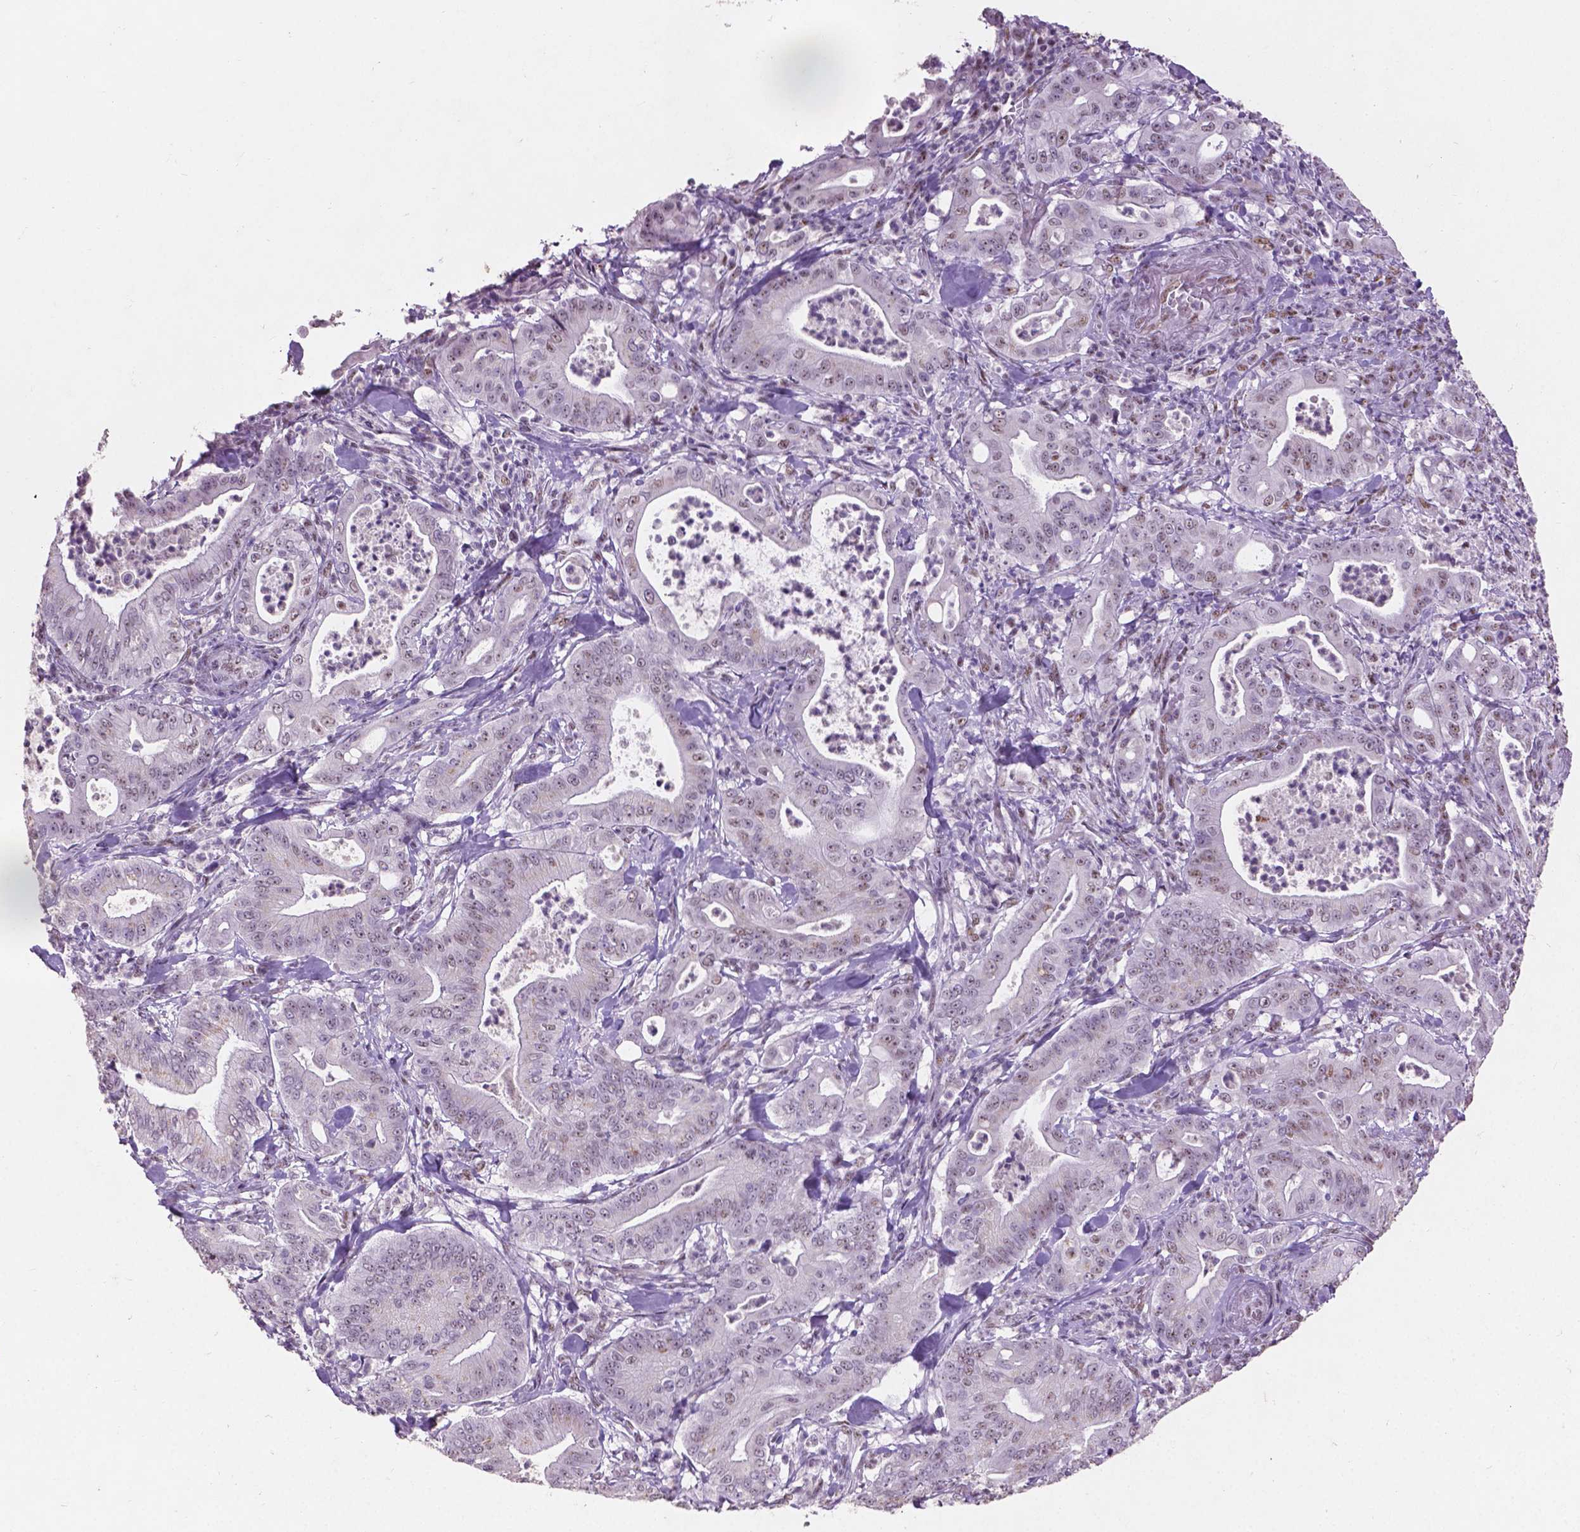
{"staining": {"intensity": "negative", "quantity": "none", "location": "none"}, "tissue": "pancreatic cancer", "cell_type": "Tumor cells", "image_type": "cancer", "snomed": [{"axis": "morphology", "description": "Adenocarcinoma, NOS"}, {"axis": "topography", "description": "Pancreas"}], "caption": "High magnification brightfield microscopy of pancreatic cancer stained with DAB (3,3'-diaminobenzidine) (brown) and counterstained with hematoxylin (blue): tumor cells show no significant positivity.", "gene": "COIL", "patient": {"sex": "male", "age": 71}}